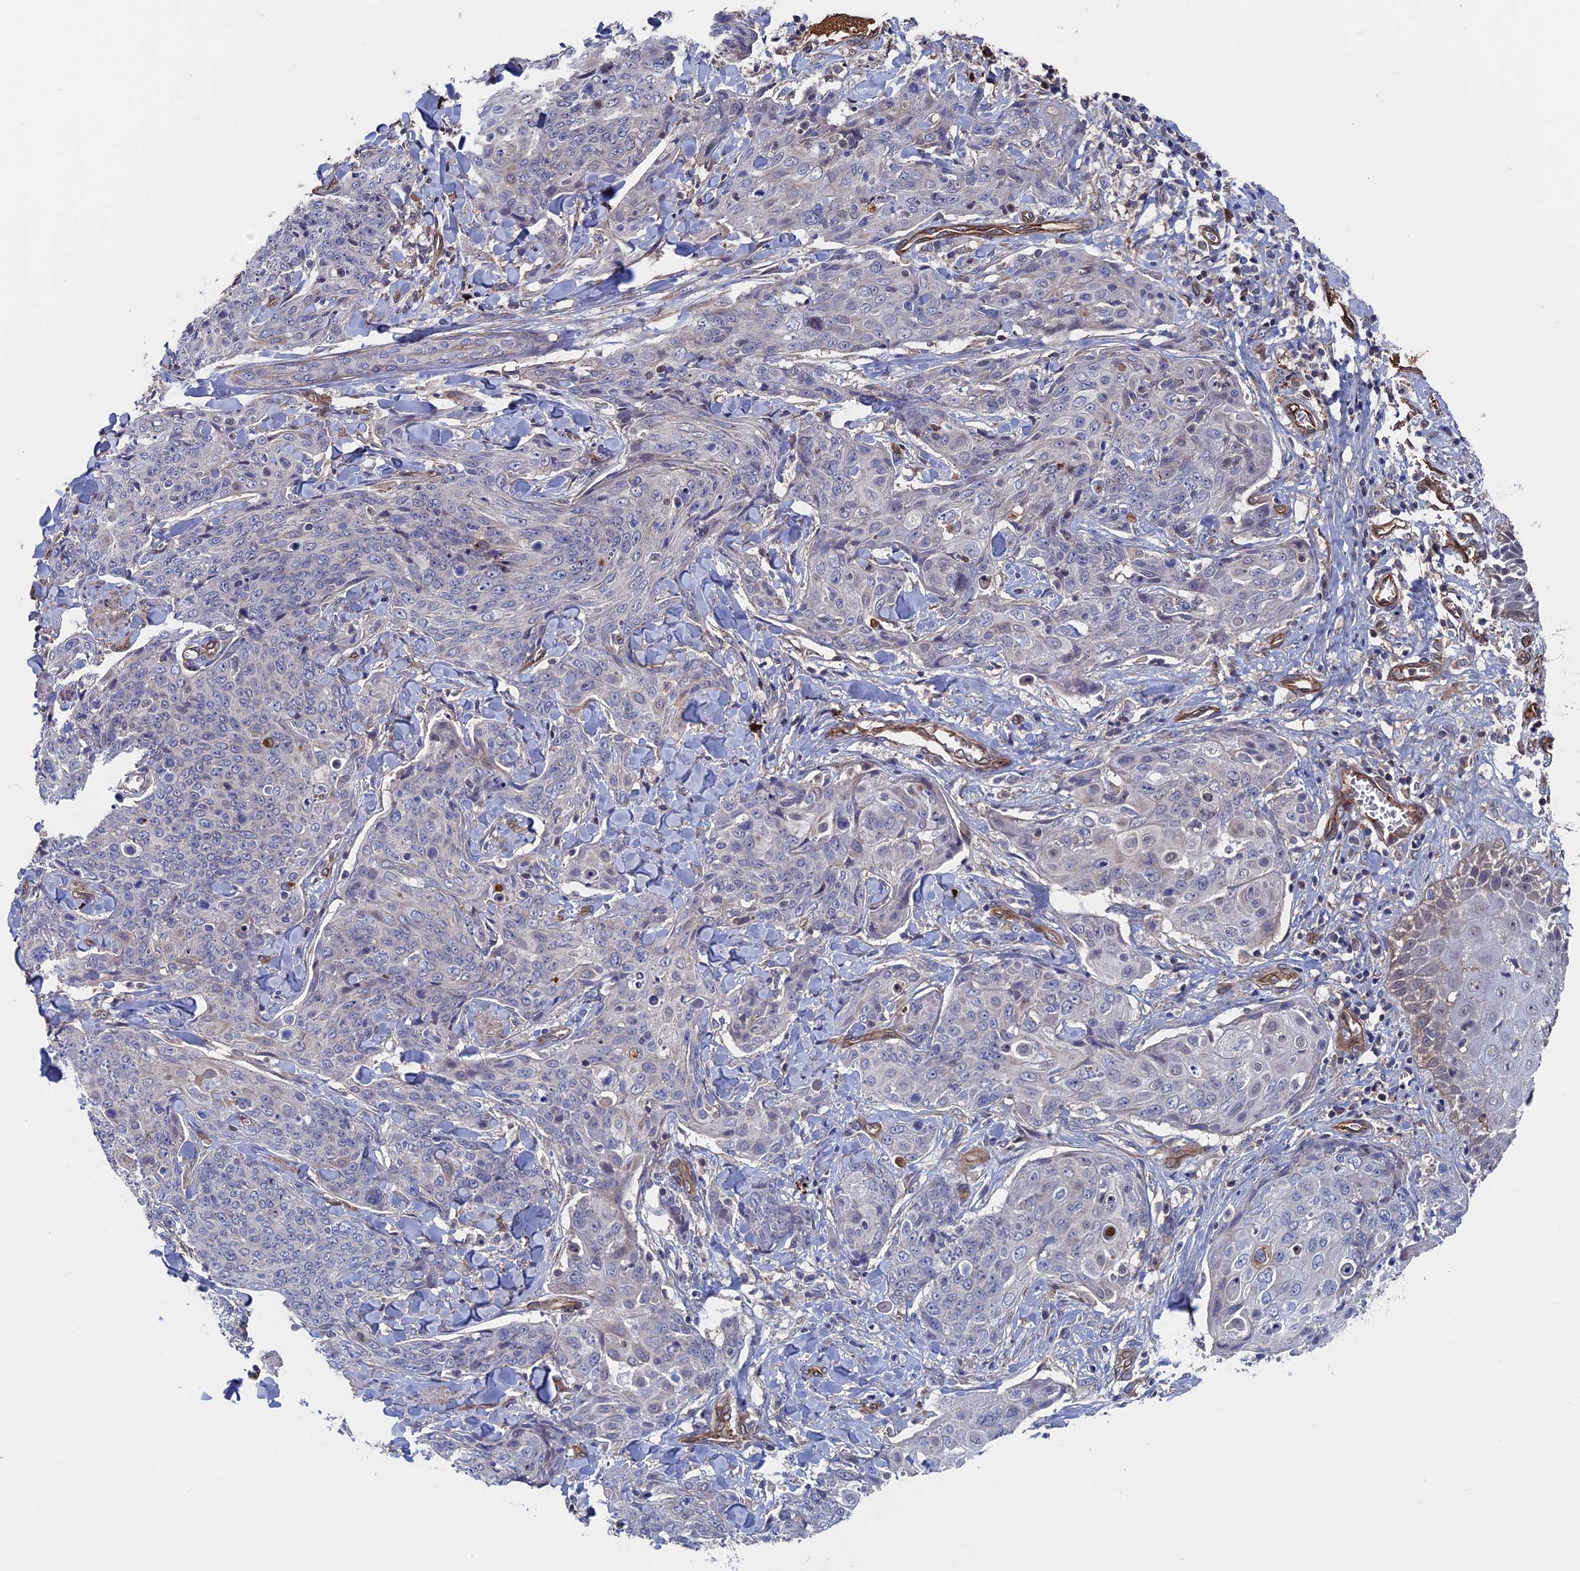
{"staining": {"intensity": "negative", "quantity": "none", "location": "none"}, "tissue": "skin cancer", "cell_type": "Tumor cells", "image_type": "cancer", "snomed": [{"axis": "morphology", "description": "Squamous cell carcinoma, NOS"}, {"axis": "topography", "description": "Skin"}, {"axis": "topography", "description": "Vulva"}], "caption": "This is a micrograph of immunohistochemistry (IHC) staining of skin cancer, which shows no staining in tumor cells.", "gene": "RPUSD1", "patient": {"sex": "female", "age": 85}}